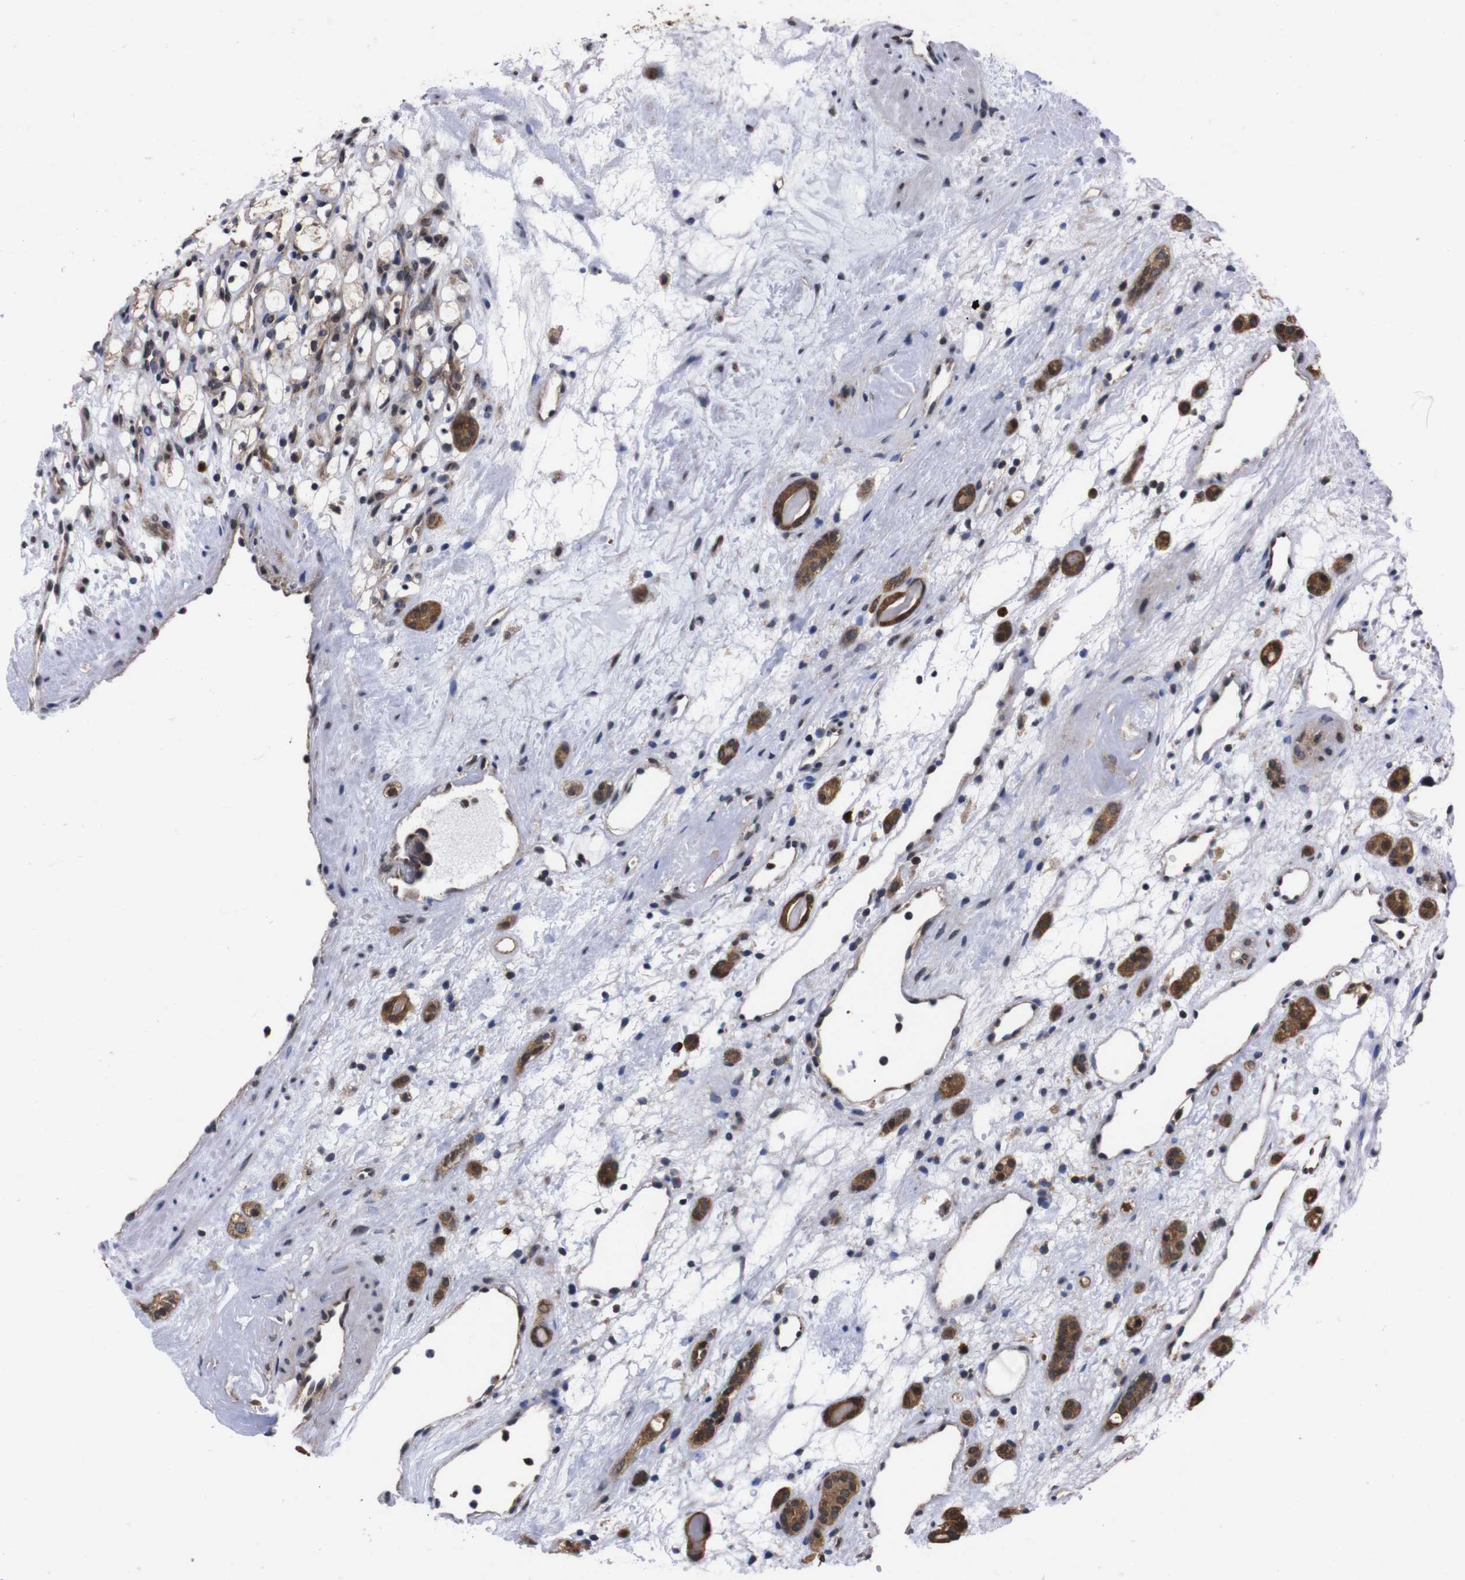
{"staining": {"intensity": "weak", "quantity": ">75%", "location": "cytoplasmic/membranous"}, "tissue": "renal cancer", "cell_type": "Tumor cells", "image_type": "cancer", "snomed": [{"axis": "morphology", "description": "Adenocarcinoma, NOS"}, {"axis": "topography", "description": "Kidney"}], "caption": "Renal cancer (adenocarcinoma) stained with a protein marker reveals weak staining in tumor cells.", "gene": "UBQLN2", "patient": {"sex": "female", "age": 60}}